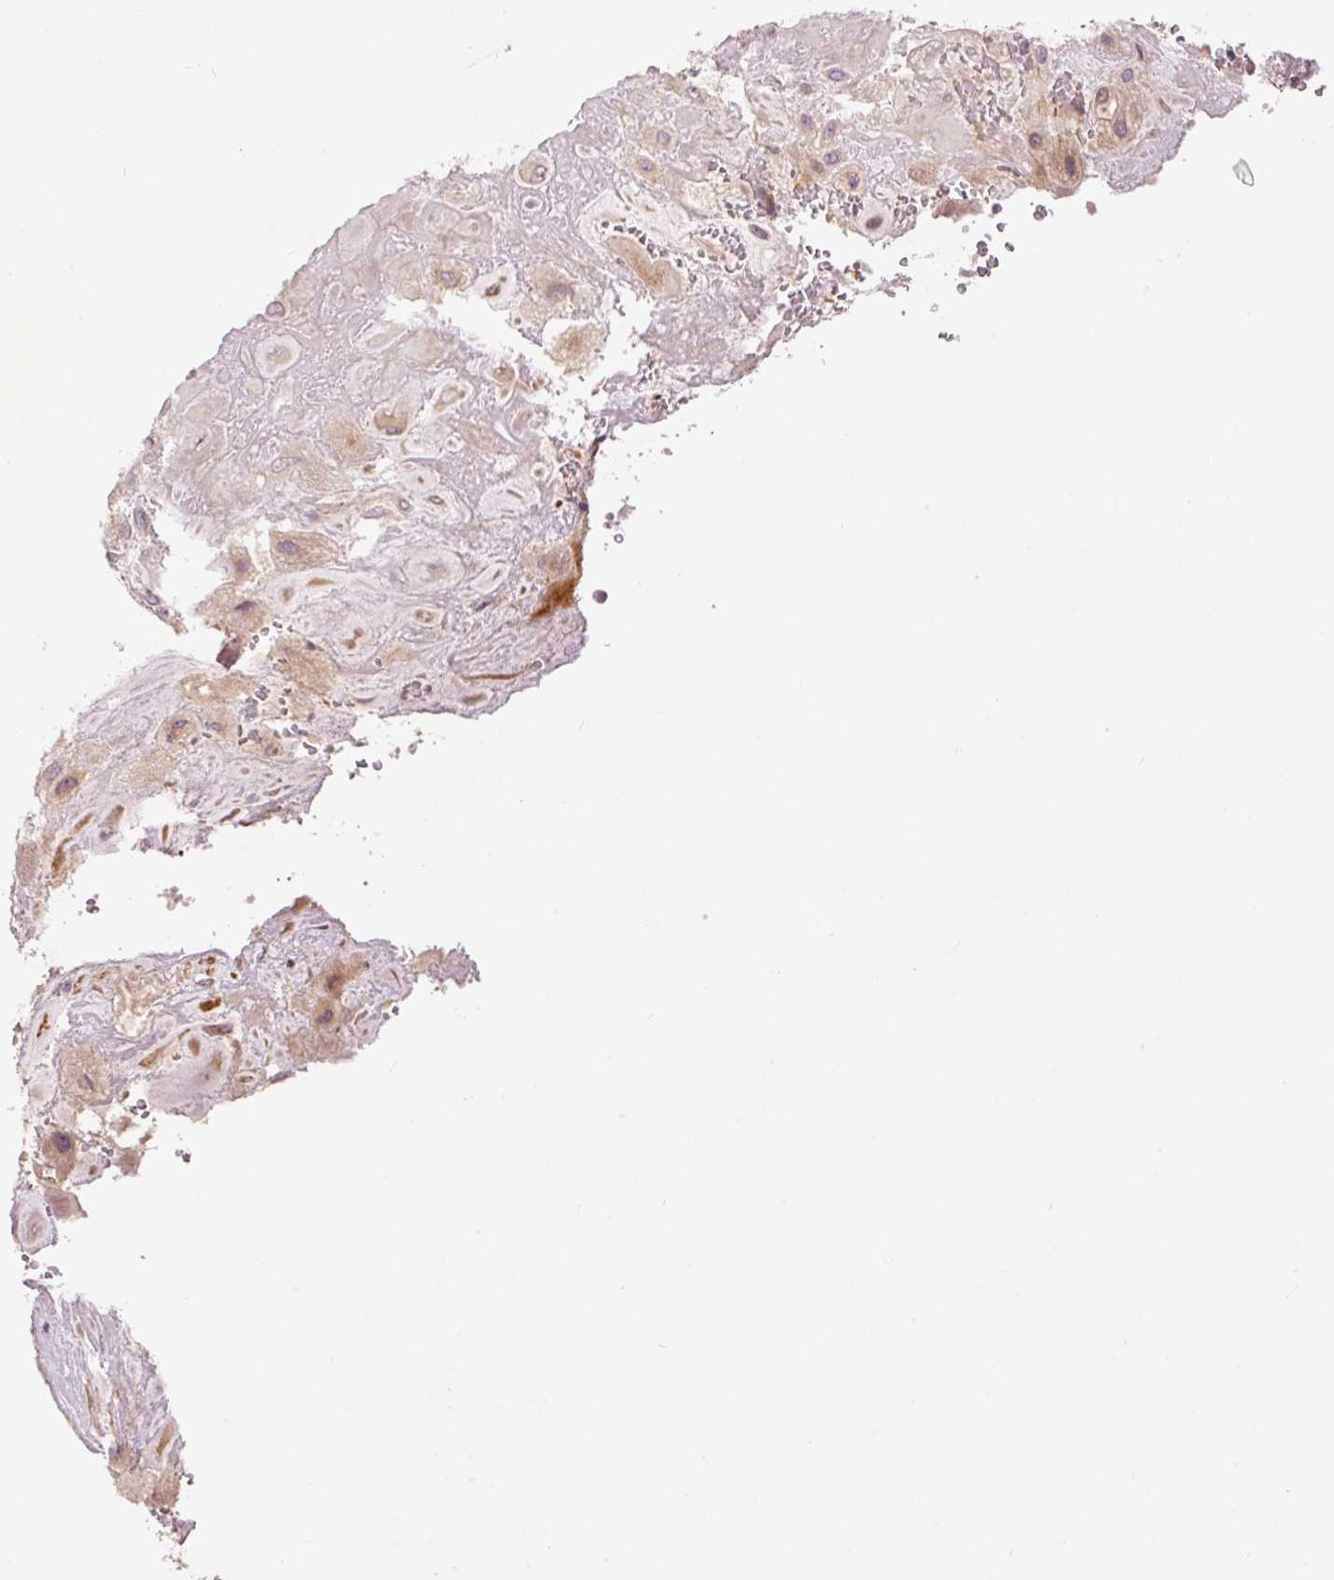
{"staining": {"intensity": "weak", "quantity": "25%-75%", "location": "cytoplasmic/membranous,nuclear"}, "tissue": "placenta", "cell_type": "Decidual cells", "image_type": "normal", "snomed": [{"axis": "morphology", "description": "Normal tissue, NOS"}, {"axis": "topography", "description": "Placenta"}], "caption": "IHC histopathology image of benign placenta: human placenta stained using immunohistochemistry shows low levels of weak protein expression localized specifically in the cytoplasmic/membranous,nuclear of decidual cells, appearing as a cytoplasmic/membranous,nuclear brown color.", "gene": "SLC29A3", "patient": {"sex": "female", "age": 32}}